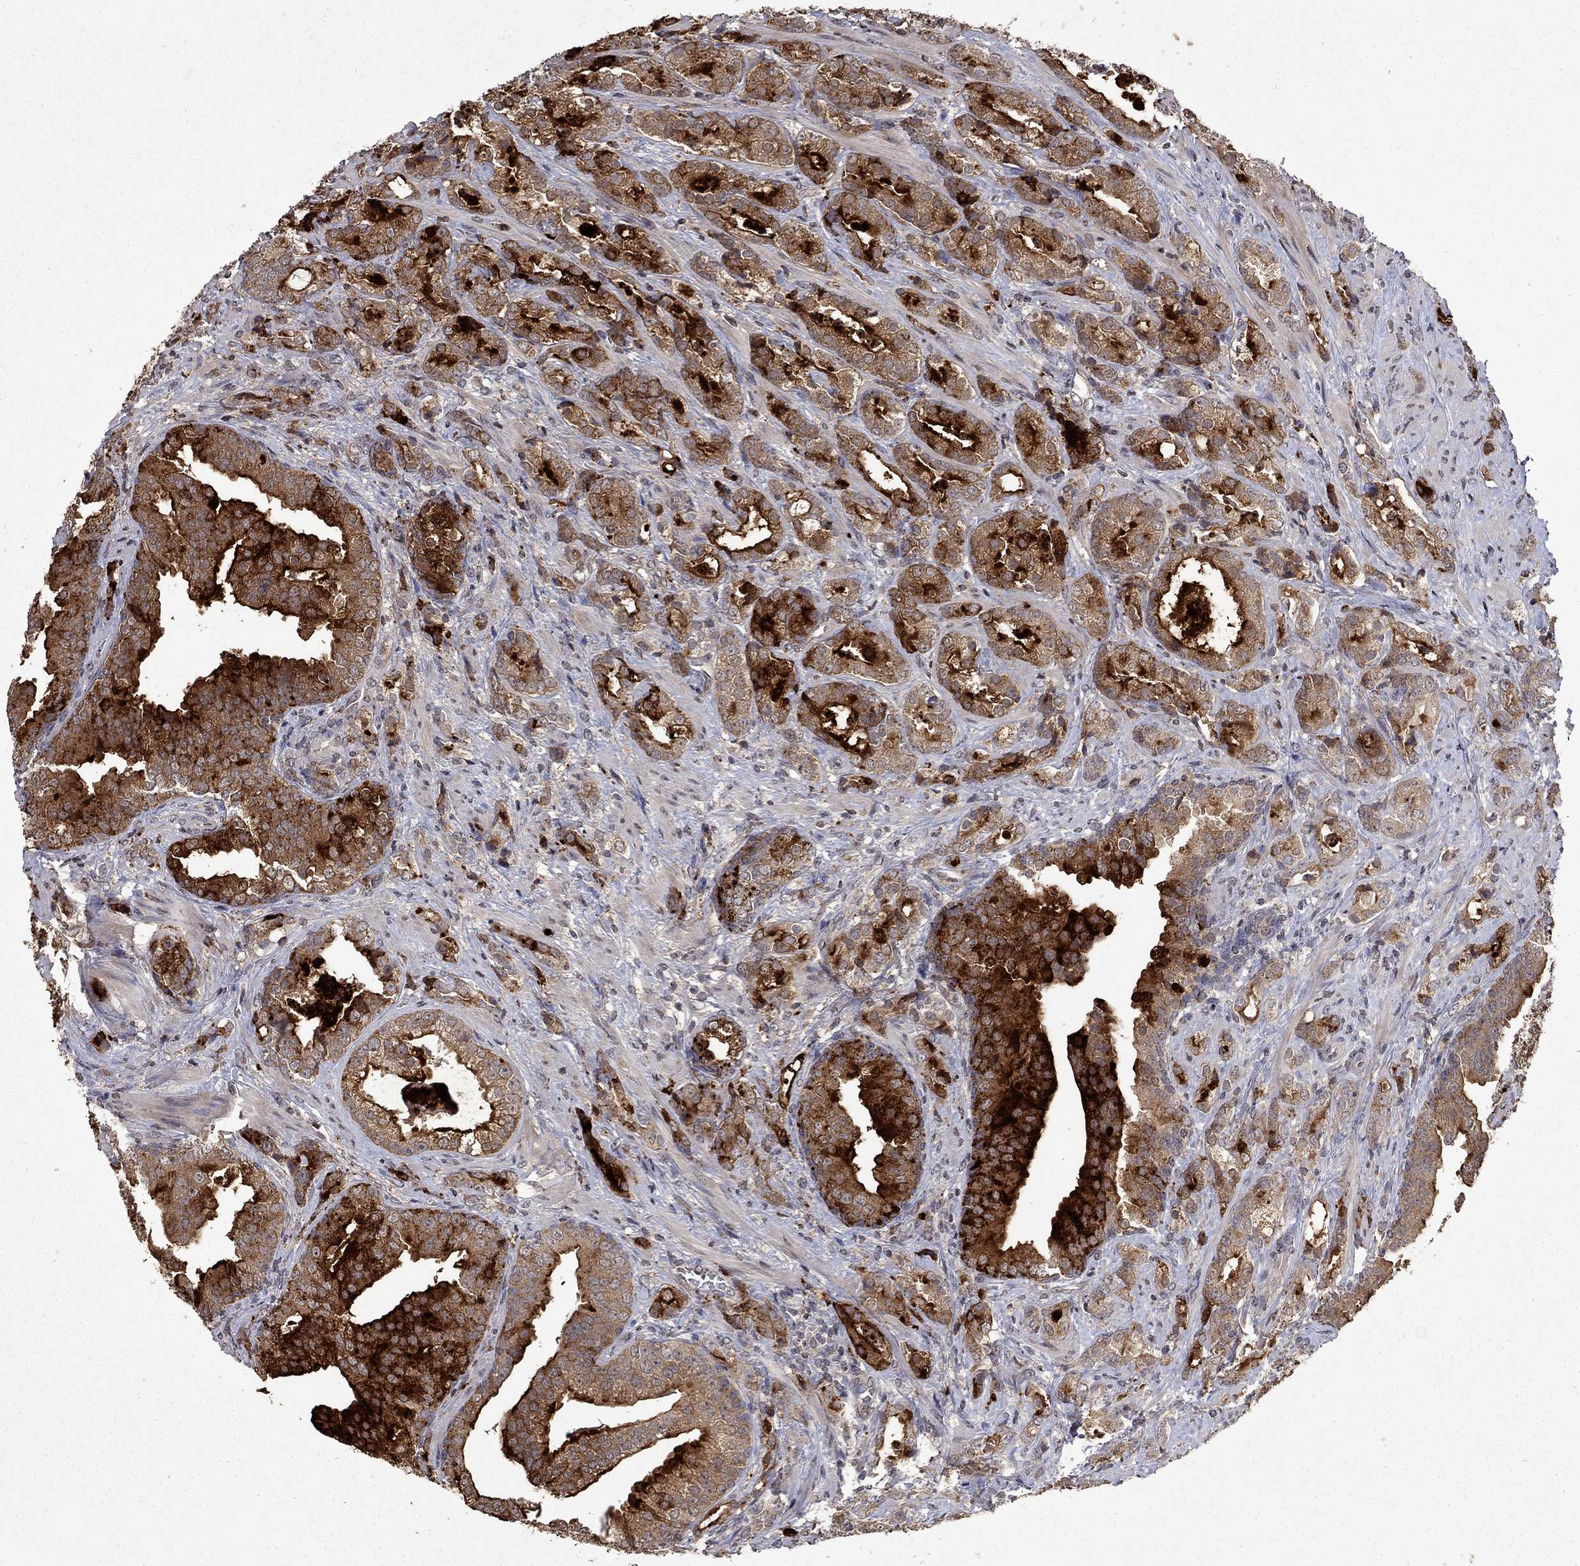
{"staining": {"intensity": "strong", "quantity": "25%-75%", "location": "cytoplasmic/membranous"}, "tissue": "prostate cancer", "cell_type": "Tumor cells", "image_type": "cancer", "snomed": [{"axis": "morphology", "description": "Adenocarcinoma, NOS"}, {"axis": "topography", "description": "Prostate"}], "caption": "An image showing strong cytoplasmic/membranous staining in about 25%-75% of tumor cells in prostate cancer (adenocarcinoma), as visualized by brown immunohistochemical staining.", "gene": "TTC38", "patient": {"sex": "male", "age": 57}}